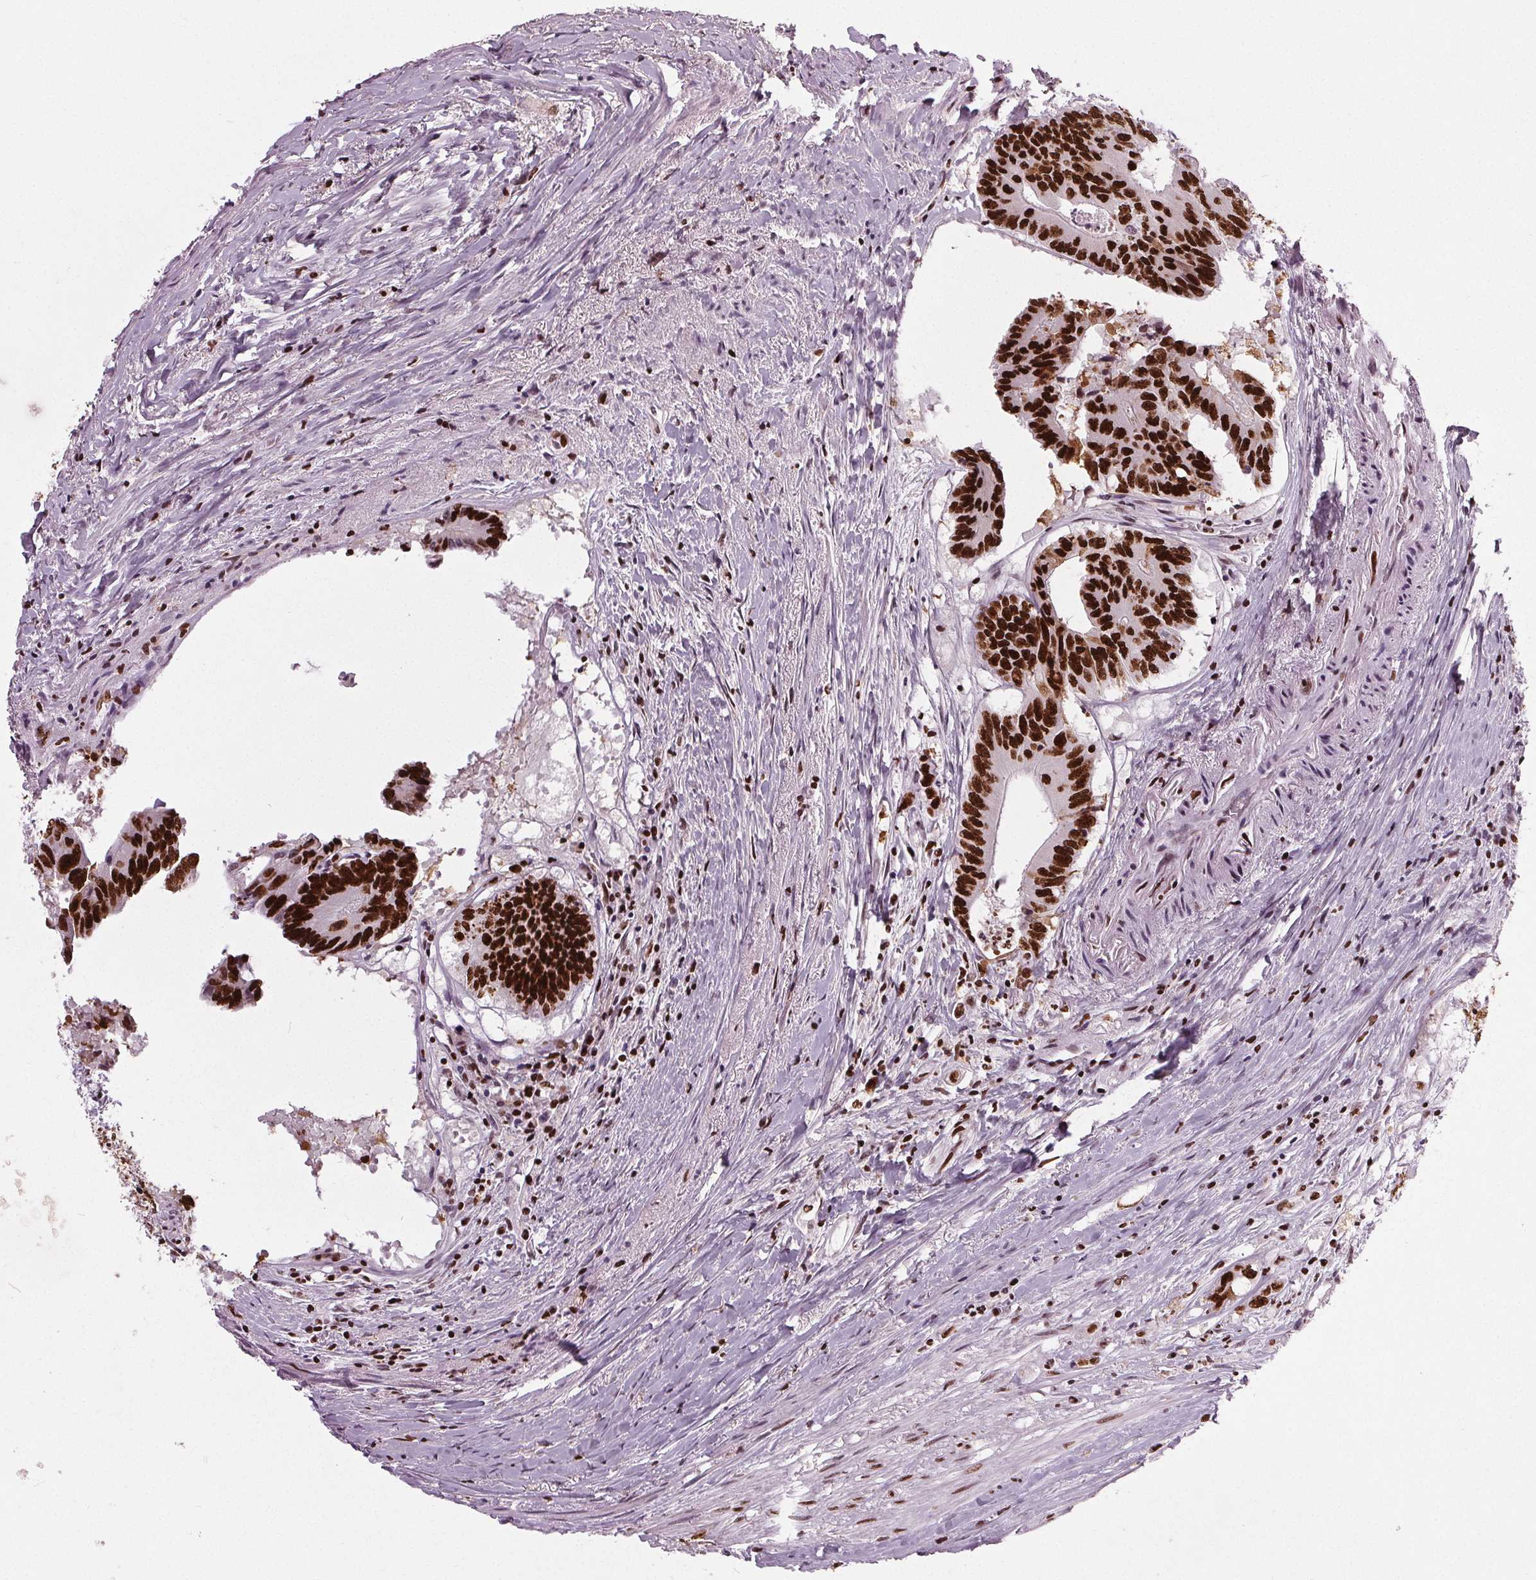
{"staining": {"intensity": "strong", "quantity": ">75%", "location": "nuclear"}, "tissue": "colorectal cancer", "cell_type": "Tumor cells", "image_type": "cancer", "snomed": [{"axis": "morphology", "description": "Adenocarcinoma, NOS"}, {"axis": "topography", "description": "Rectum"}], "caption": "About >75% of tumor cells in colorectal cancer reveal strong nuclear protein staining as visualized by brown immunohistochemical staining.", "gene": "BRD4", "patient": {"sex": "male", "age": 59}}